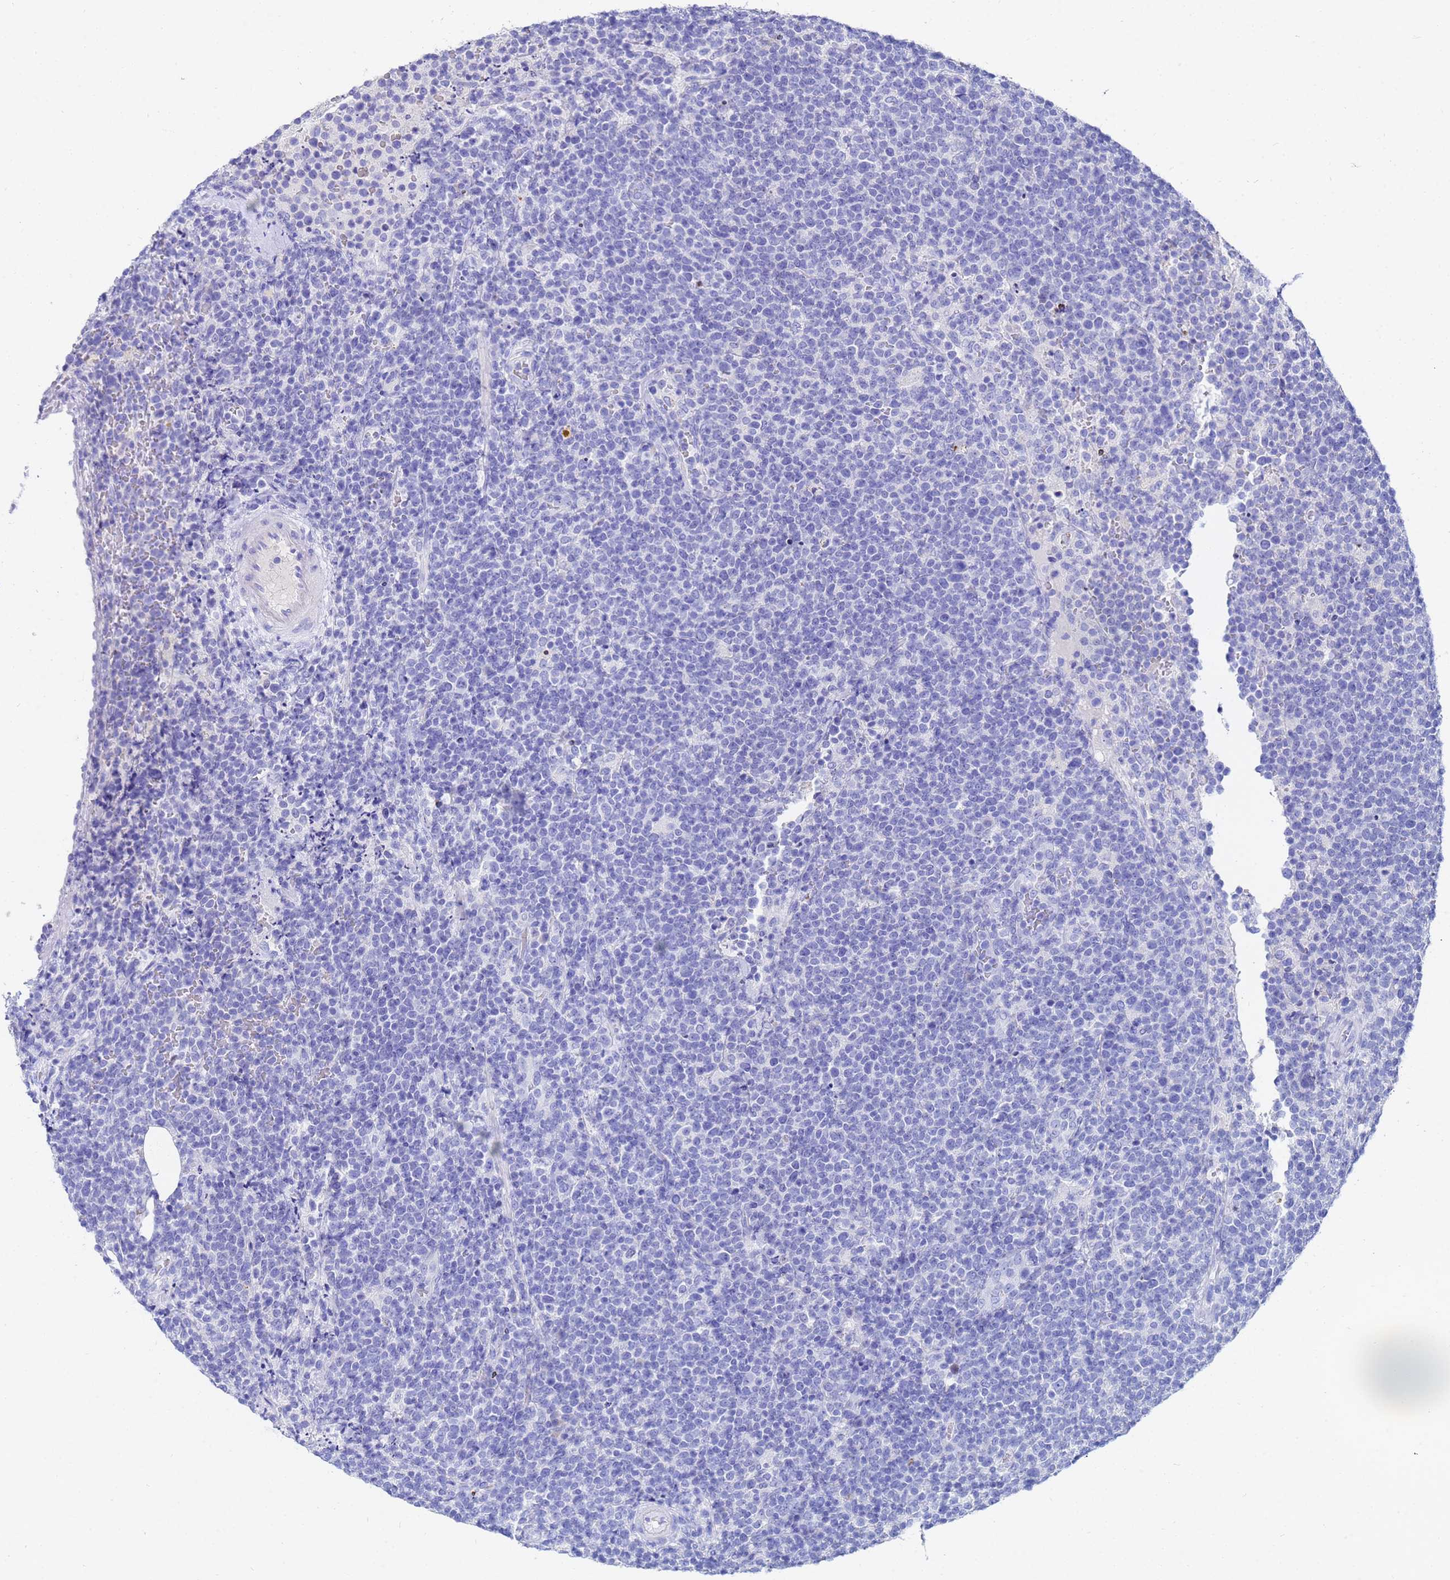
{"staining": {"intensity": "negative", "quantity": "none", "location": "none"}, "tissue": "lymphoma", "cell_type": "Tumor cells", "image_type": "cancer", "snomed": [{"axis": "morphology", "description": "Malignant lymphoma, non-Hodgkin's type, High grade"}, {"axis": "topography", "description": "Lymph node"}], "caption": "An IHC image of malignant lymphoma, non-Hodgkin's type (high-grade) is shown. There is no staining in tumor cells of malignant lymphoma, non-Hodgkin's type (high-grade).", "gene": "C2orf72", "patient": {"sex": "male", "age": 61}}